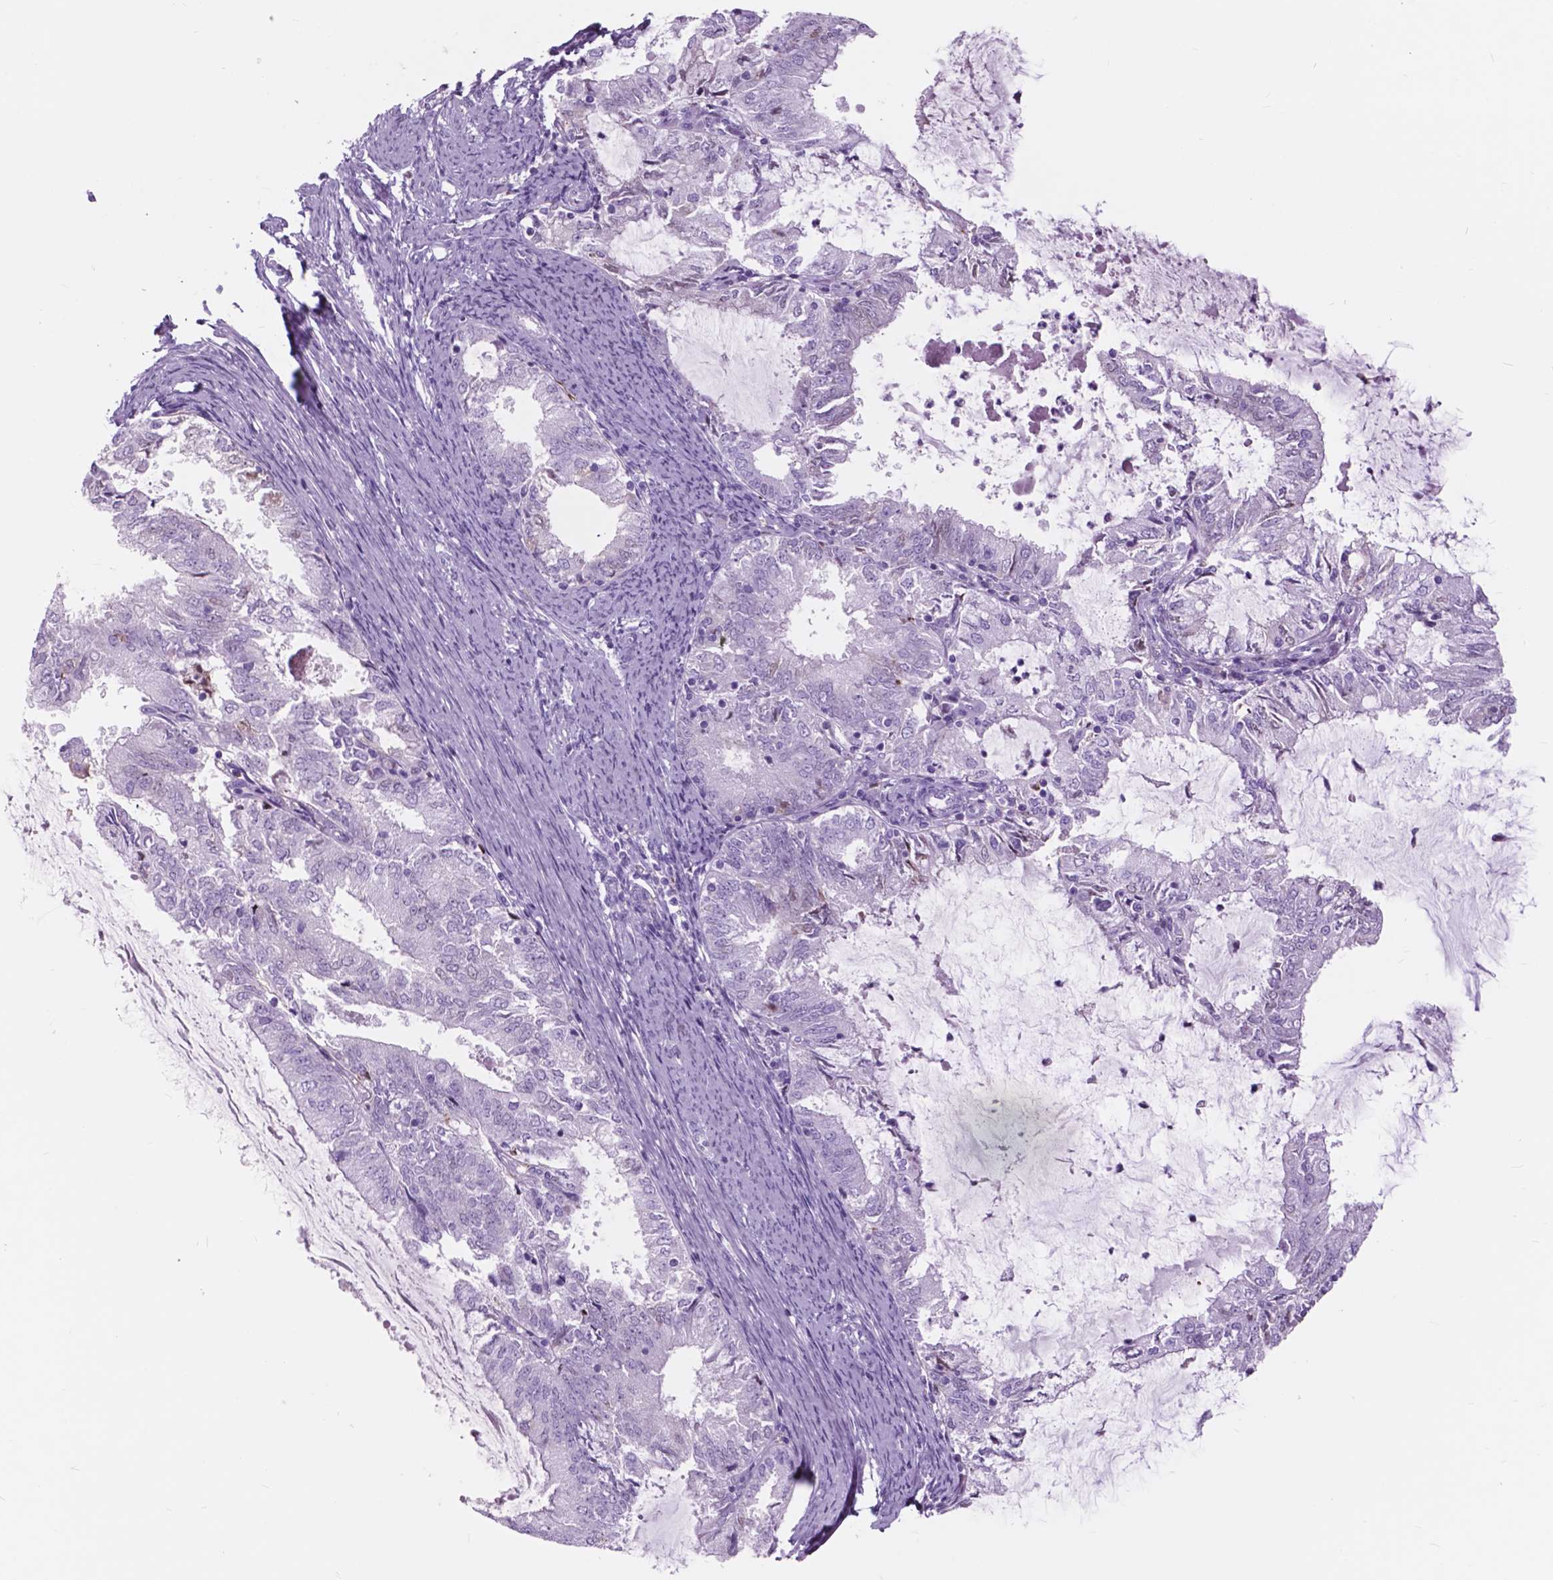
{"staining": {"intensity": "negative", "quantity": "none", "location": "none"}, "tissue": "endometrial cancer", "cell_type": "Tumor cells", "image_type": "cancer", "snomed": [{"axis": "morphology", "description": "Adenocarcinoma, NOS"}, {"axis": "topography", "description": "Endometrium"}], "caption": "Tumor cells are negative for brown protein staining in endometrial cancer (adenocarcinoma). The staining was performed using DAB (3,3'-diaminobenzidine) to visualize the protein expression in brown, while the nuclei were stained in blue with hematoxylin (Magnification: 20x).", "gene": "FXYD2", "patient": {"sex": "female", "age": 57}}